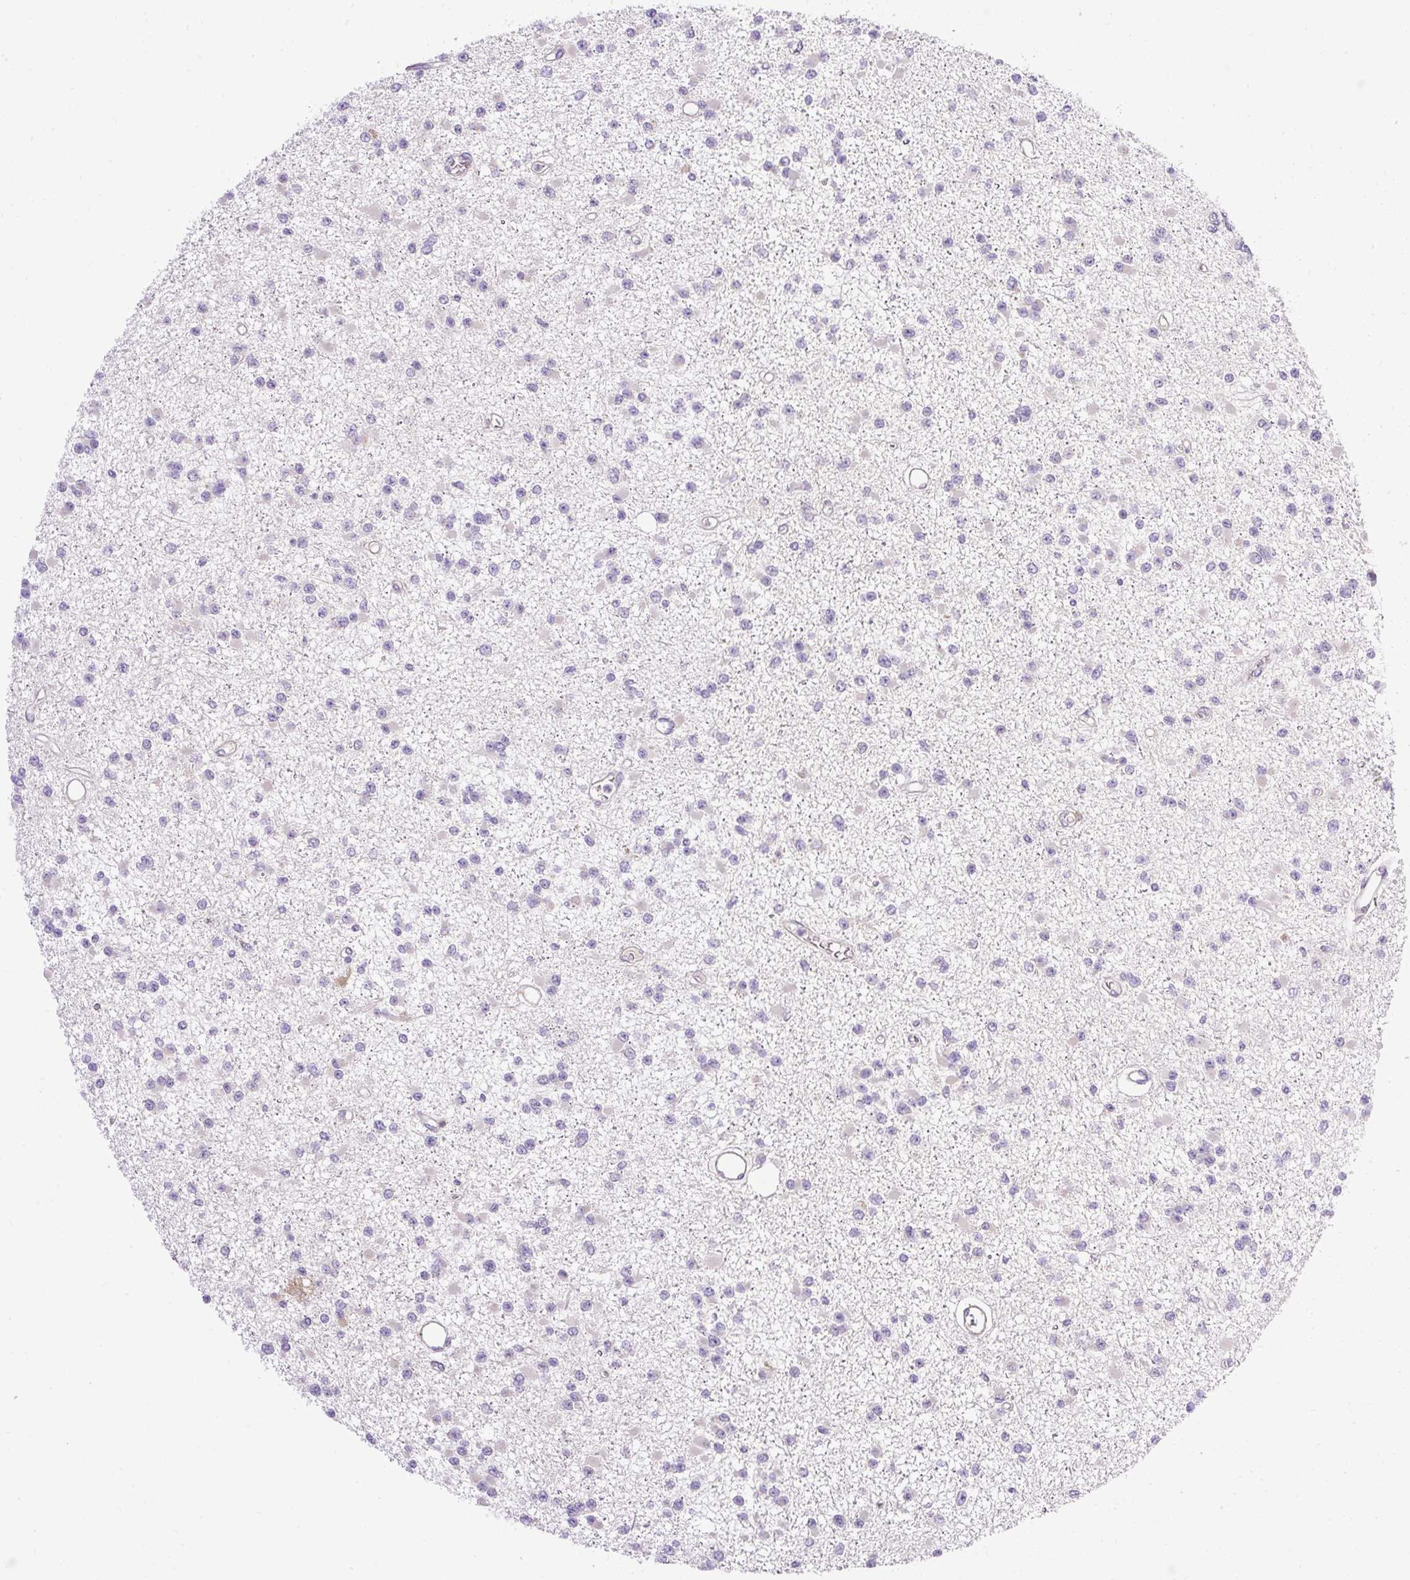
{"staining": {"intensity": "negative", "quantity": "none", "location": "none"}, "tissue": "glioma", "cell_type": "Tumor cells", "image_type": "cancer", "snomed": [{"axis": "morphology", "description": "Glioma, malignant, Low grade"}, {"axis": "topography", "description": "Brain"}], "caption": "IHC image of human low-grade glioma (malignant) stained for a protein (brown), which reveals no positivity in tumor cells. (DAB (3,3'-diaminobenzidine) immunohistochemistry with hematoxylin counter stain).", "gene": "HEXB", "patient": {"sex": "female", "age": 22}}